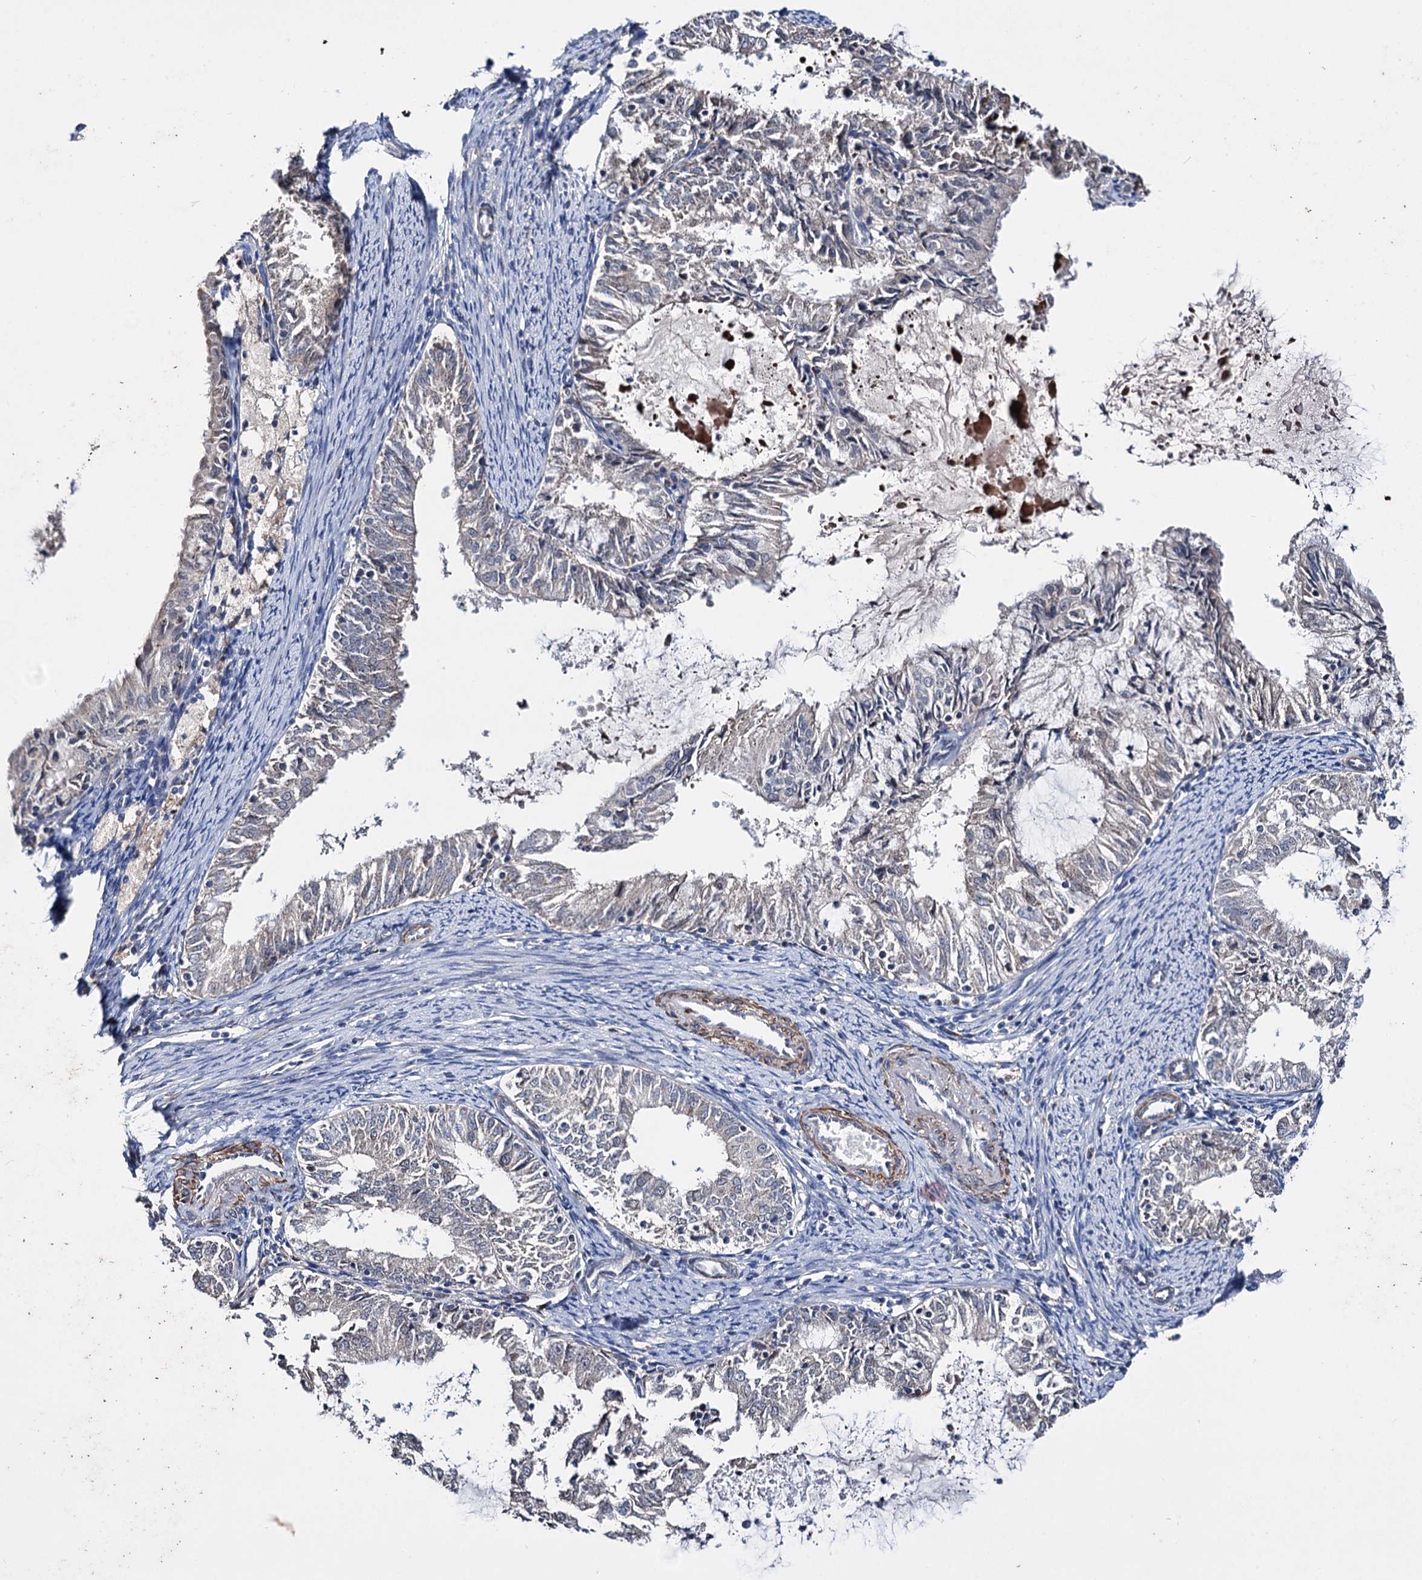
{"staining": {"intensity": "weak", "quantity": "25%-75%", "location": "cytoplasmic/membranous"}, "tissue": "endometrial cancer", "cell_type": "Tumor cells", "image_type": "cancer", "snomed": [{"axis": "morphology", "description": "Adenocarcinoma, NOS"}, {"axis": "topography", "description": "Endometrium"}], "caption": "High-magnification brightfield microscopy of endometrial cancer stained with DAB (brown) and counterstained with hematoxylin (blue). tumor cells exhibit weak cytoplasmic/membranous positivity is seen in approximately25%-75% of cells.", "gene": "CLPB", "patient": {"sex": "female", "age": 57}}